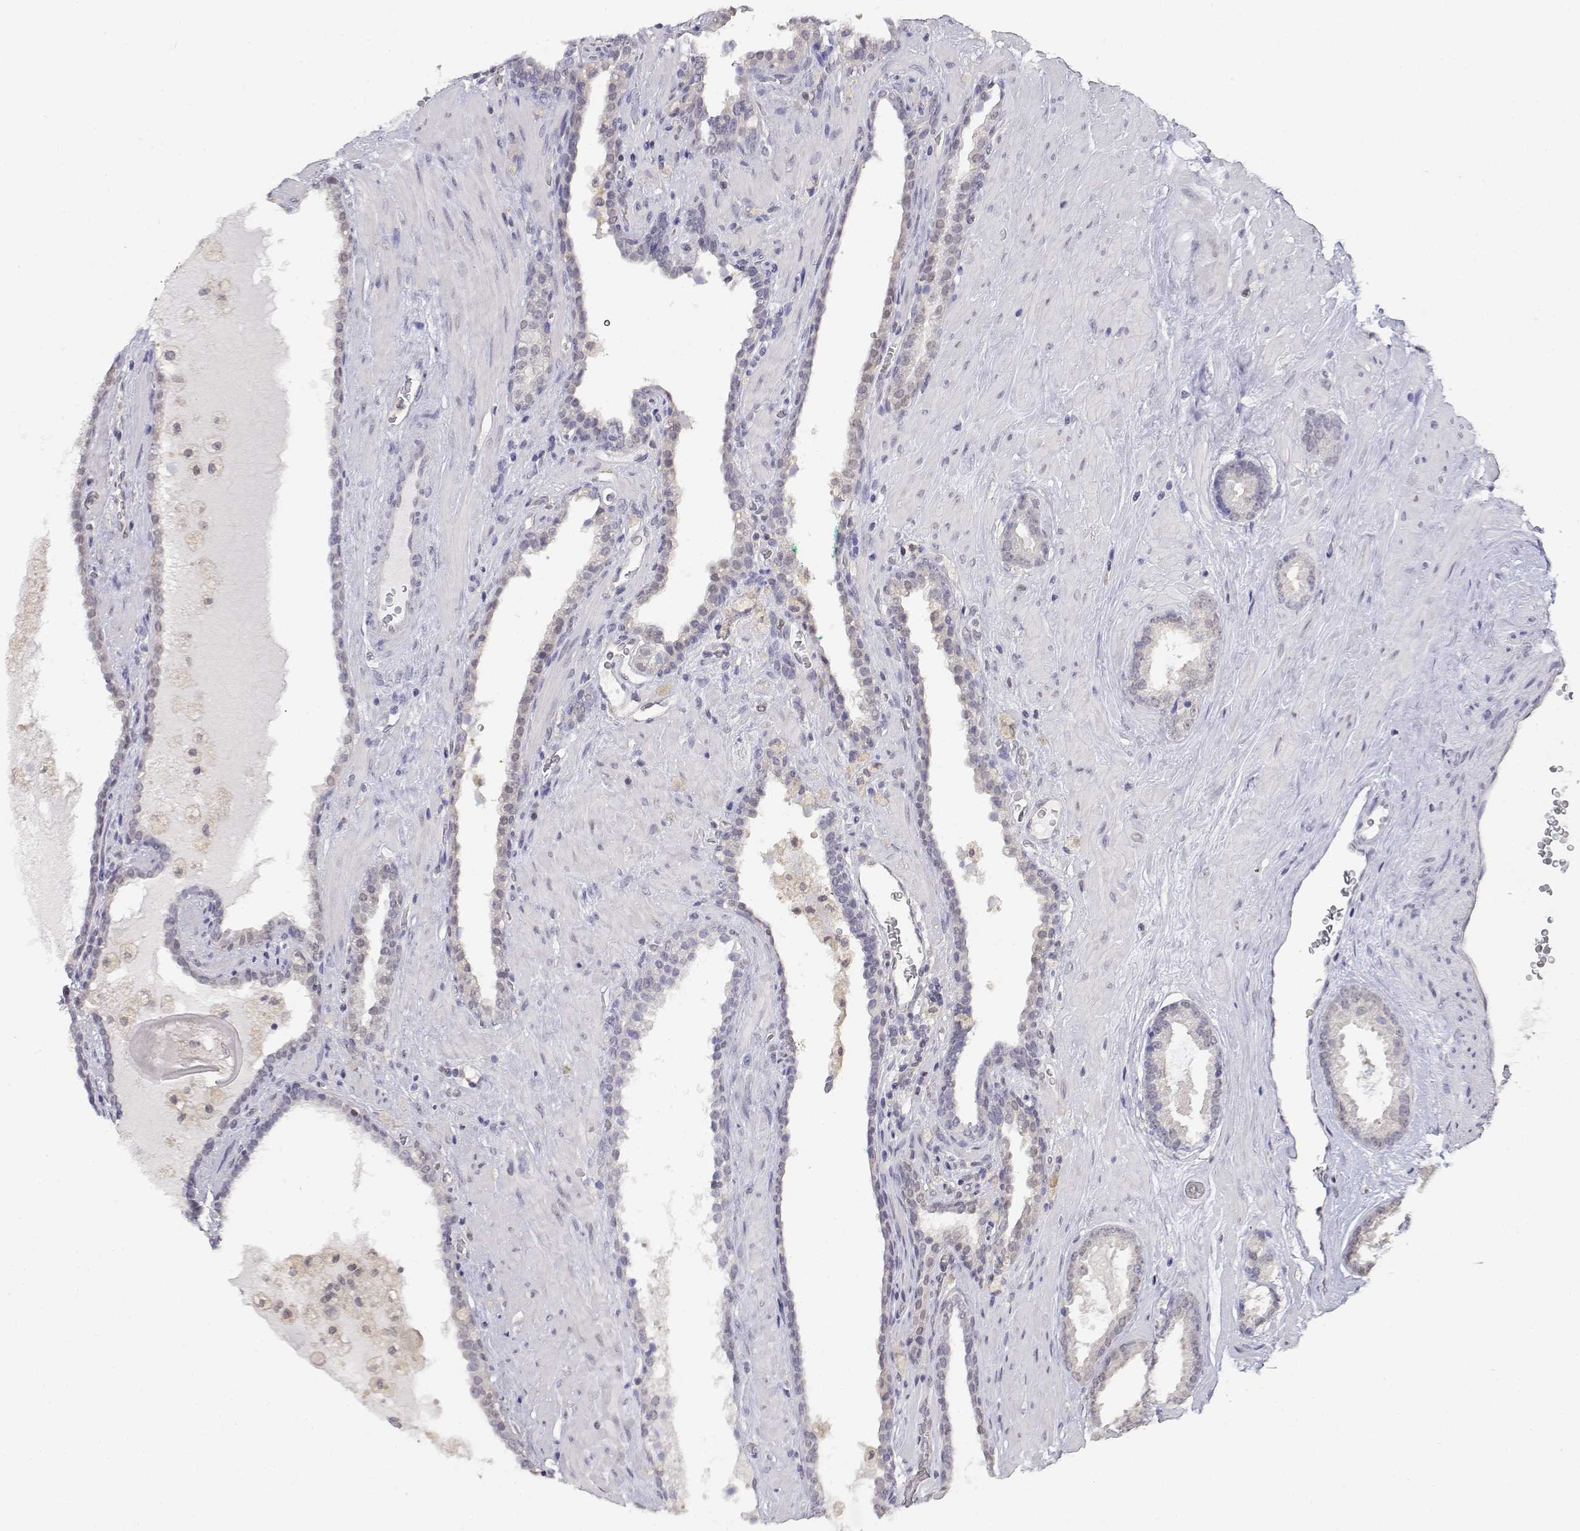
{"staining": {"intensity": "weak", "quantity": "<25%", "location": "cytoplasmic/membranous"}, "tissue": "prostate cancer", "cell_type": "Tumor cells", "image_type": "cancer", "snomed": [{"axis": "morphology", "description": "Adenocarcinoma, Low grade"}, {"axis": "topography", "description": "Prostate"}], "caption": "Image shows no protein expression in tumor cells of prostate cancer (adenocarcinoma (low-grade)) tissue.", "gene": "ADA", "patient": {"sex": "male", "age": 62}}